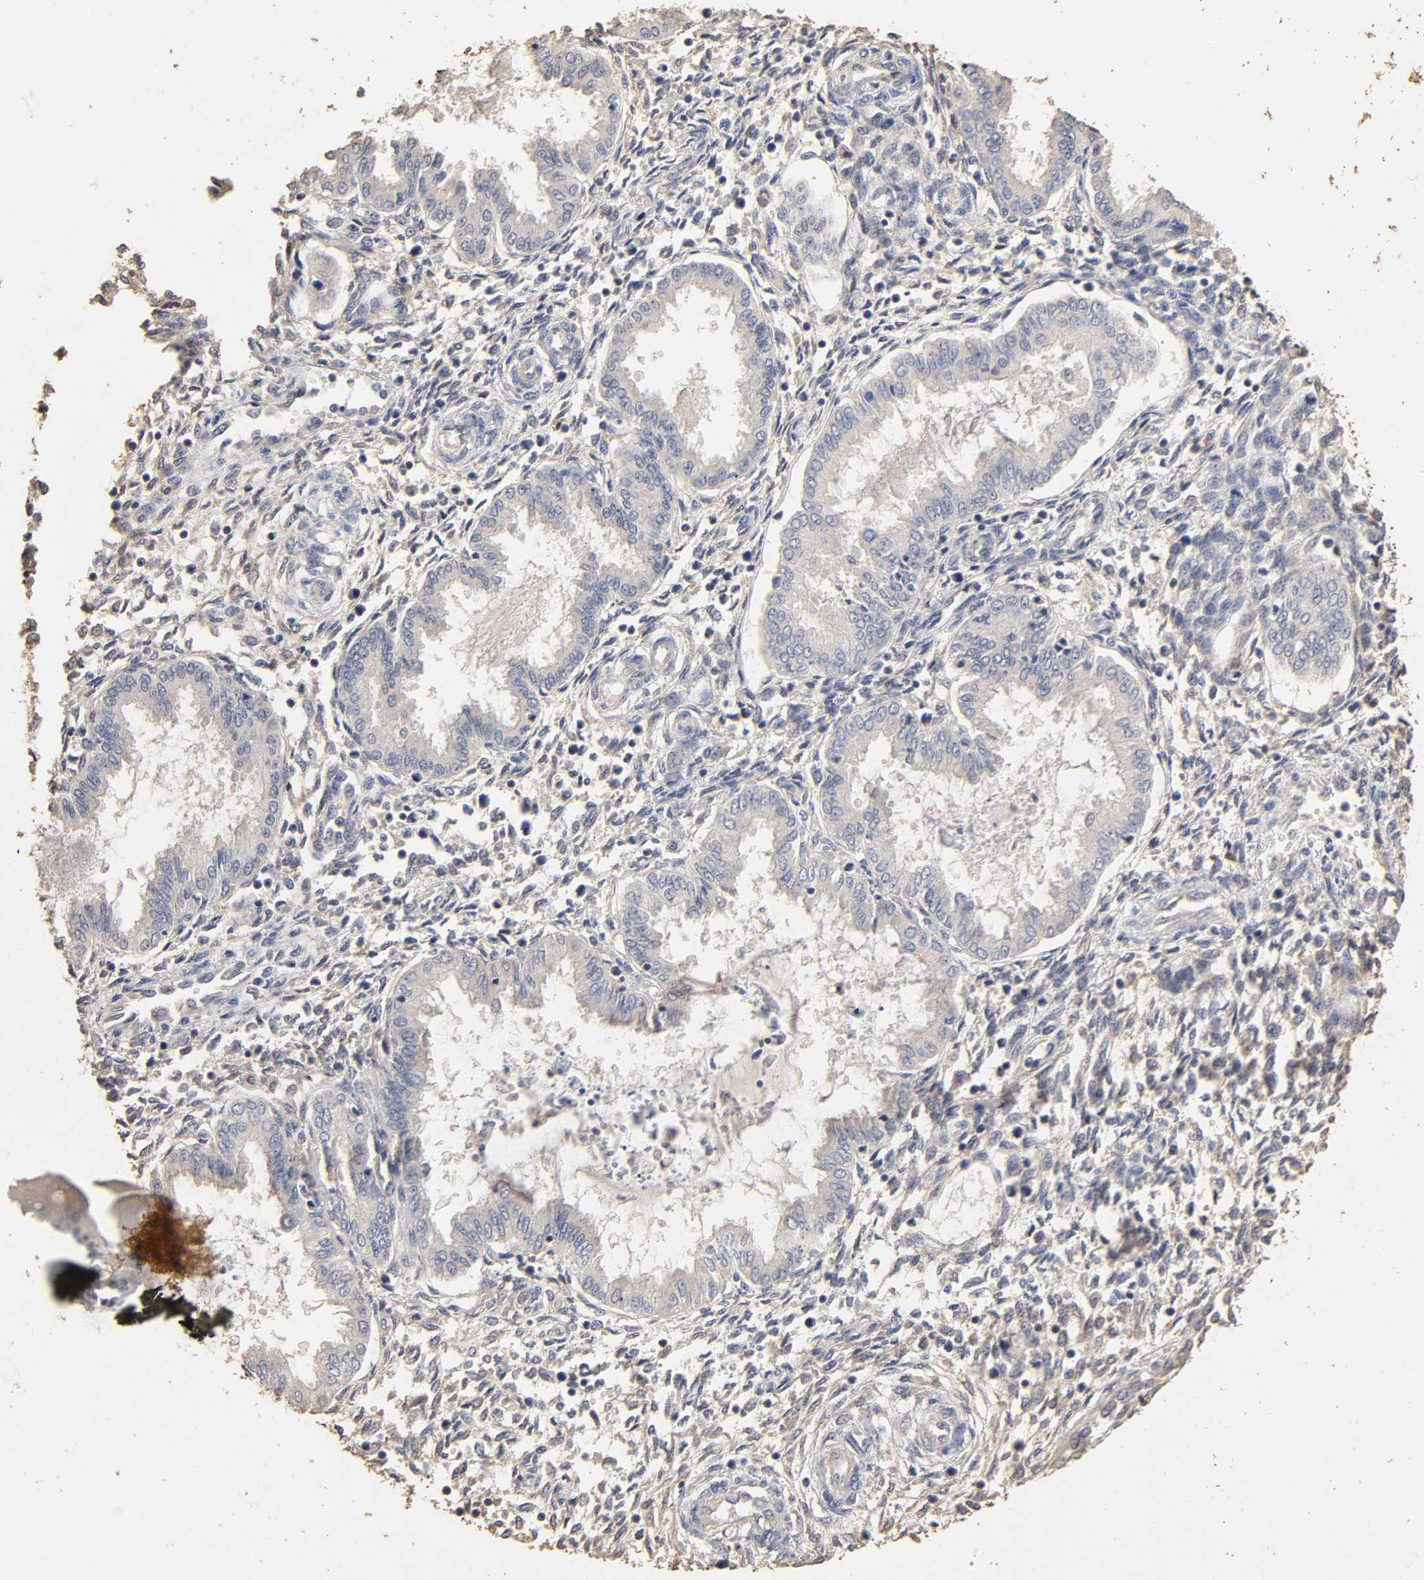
{"staining": {"intensity": "negative", "quantity": "none", "location": "none"}, "tissue": "endometrium", "cell_type": "Cells in endometrial stroma", "image_type": "normal", "snomed": [{"axis": "morphology", "description": "Normal tissue, NOS"}, {"axis": "topography", "description": "Endometrium"}], "caption": "Protein analysis of benign endometrium reveals no significant staining in cells in endometrial stroma. (DAB immunohistochemistry (IHC), high magnification).", "gene": "VSIG4", "patient": {"sex": "female", "age": 33}}